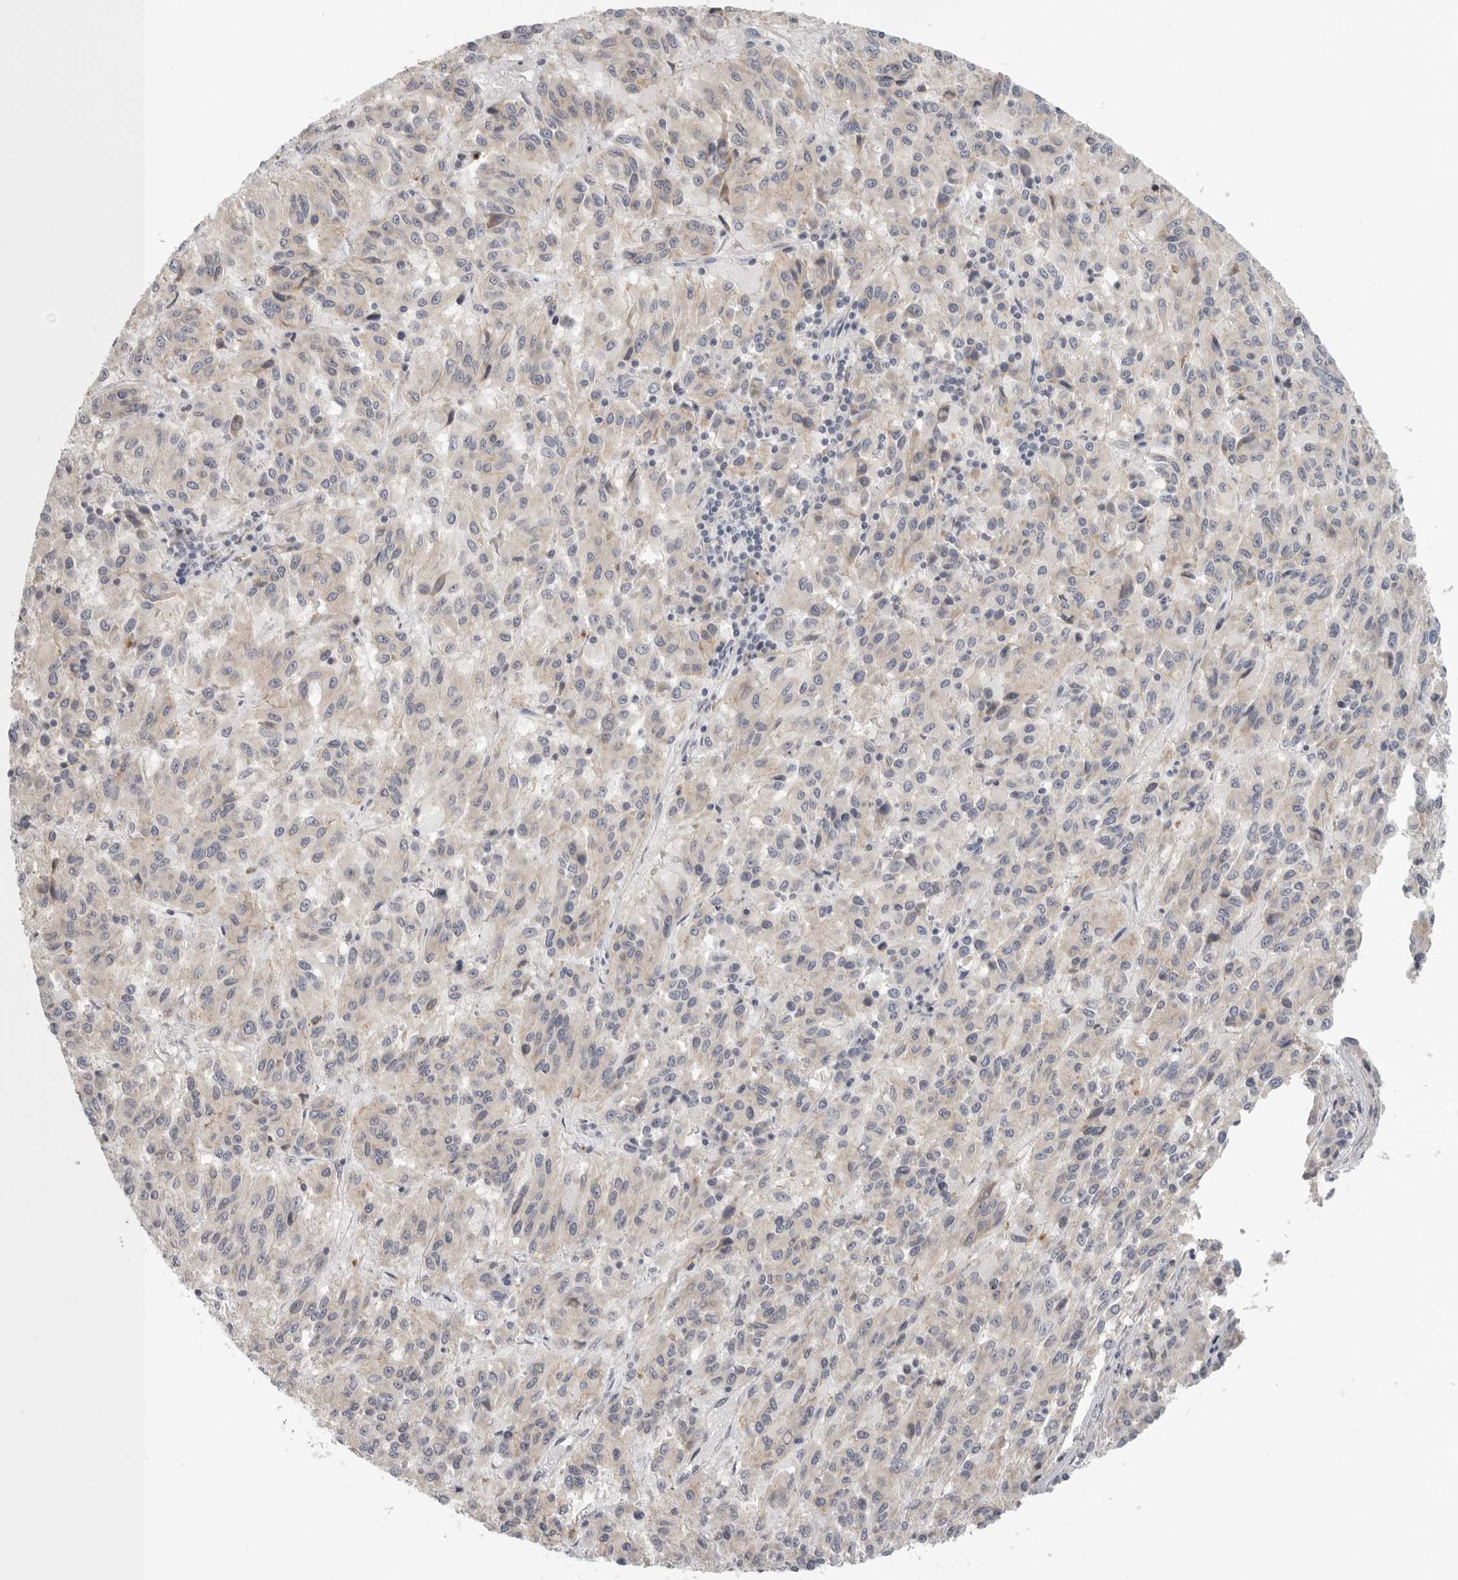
{"staining": {"intensity": "negative", "quantity": "none", "location": "none"}, "tissue": "melanoma", "cell_type": "Tumor cells", "image_type": "cancer", "snomed": [{"axis": "morphology", "description": "Malignant melanoma, Metastatic site"}, {"axis": "topography", "description": "Lung"}], "caption": "Immunohistochemistry (IHC) histopathology image of human malignant melanoma (metastatic site) stained for a protein (brown), which shows no positivity in tumor cells.", "gene": "STAB2", "patient": {"sex": "male", "age": 64}}